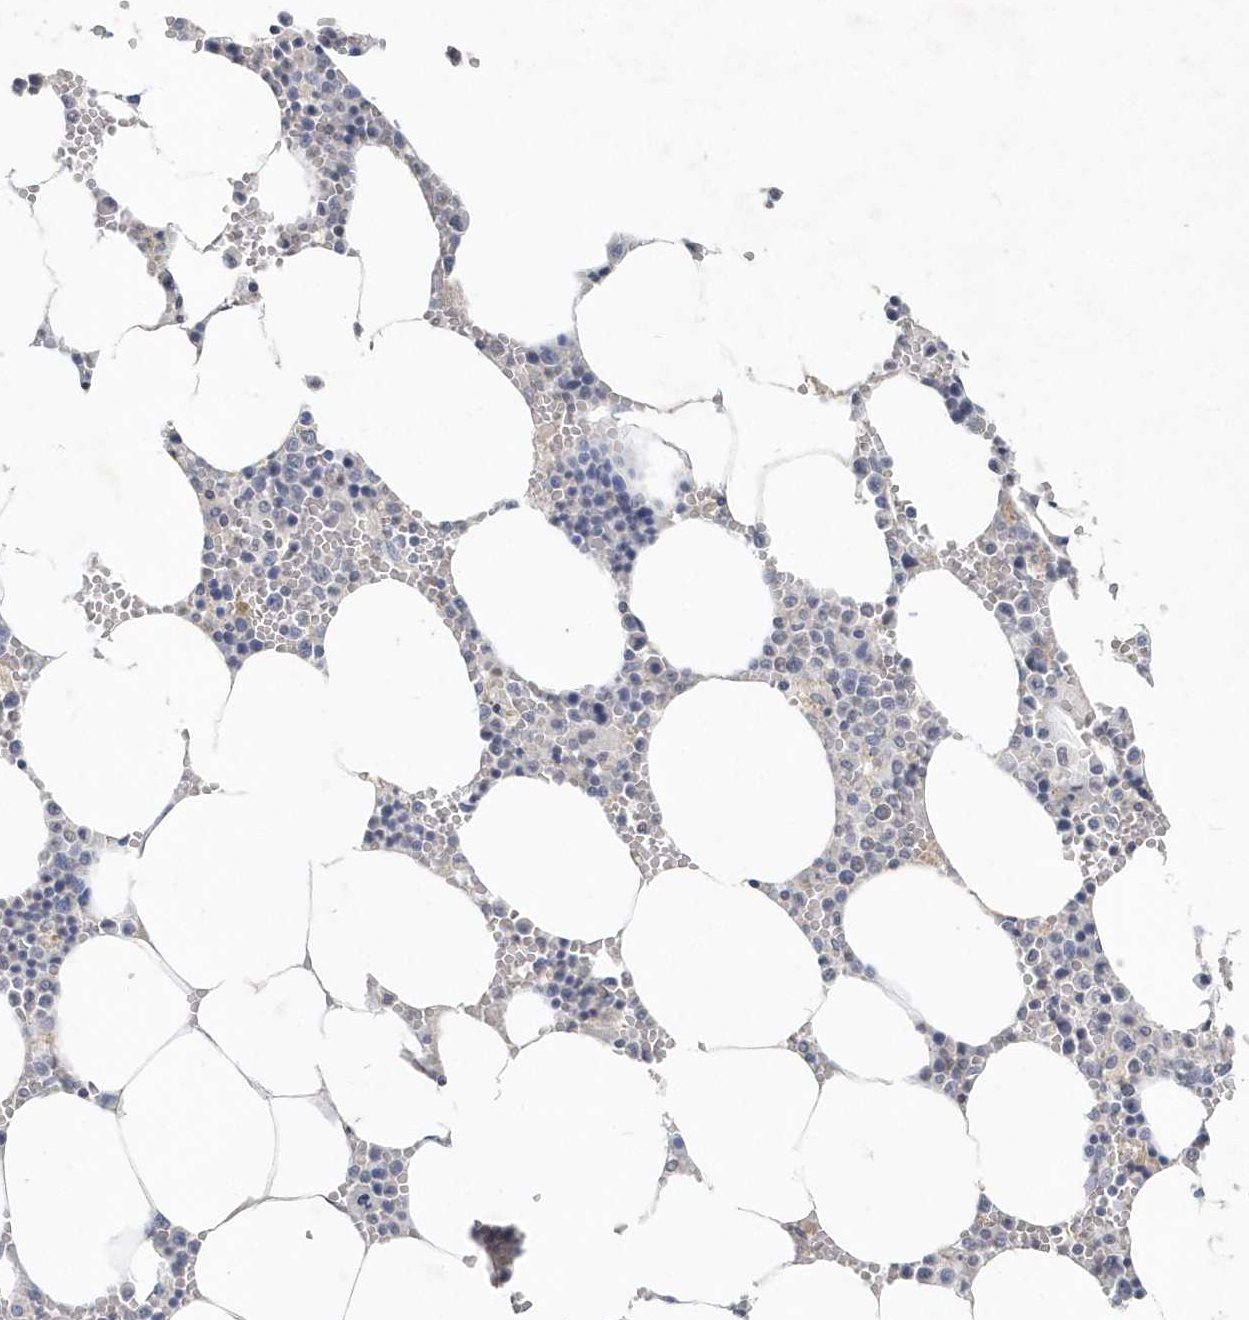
{"staining": {"intensity": "weak", "quantity": "<25%", "location": "cytoplasmic/membranous"}, "tissue": "bone marrow", "cell_type": "Hematopoietic cells", "image_type": "normal", "snomed": [{"axis": "morphology", "description": "Normal tissue, NOS"}, {"axis": "topography", "description": "Bone marrow"}], "caption": "Bone marrow stained for a protein using immunohistochemistry shows no positivity hematopoietic cells.", "gene": "PDCD1", "patient": {"sex": "male", "age": 70}}